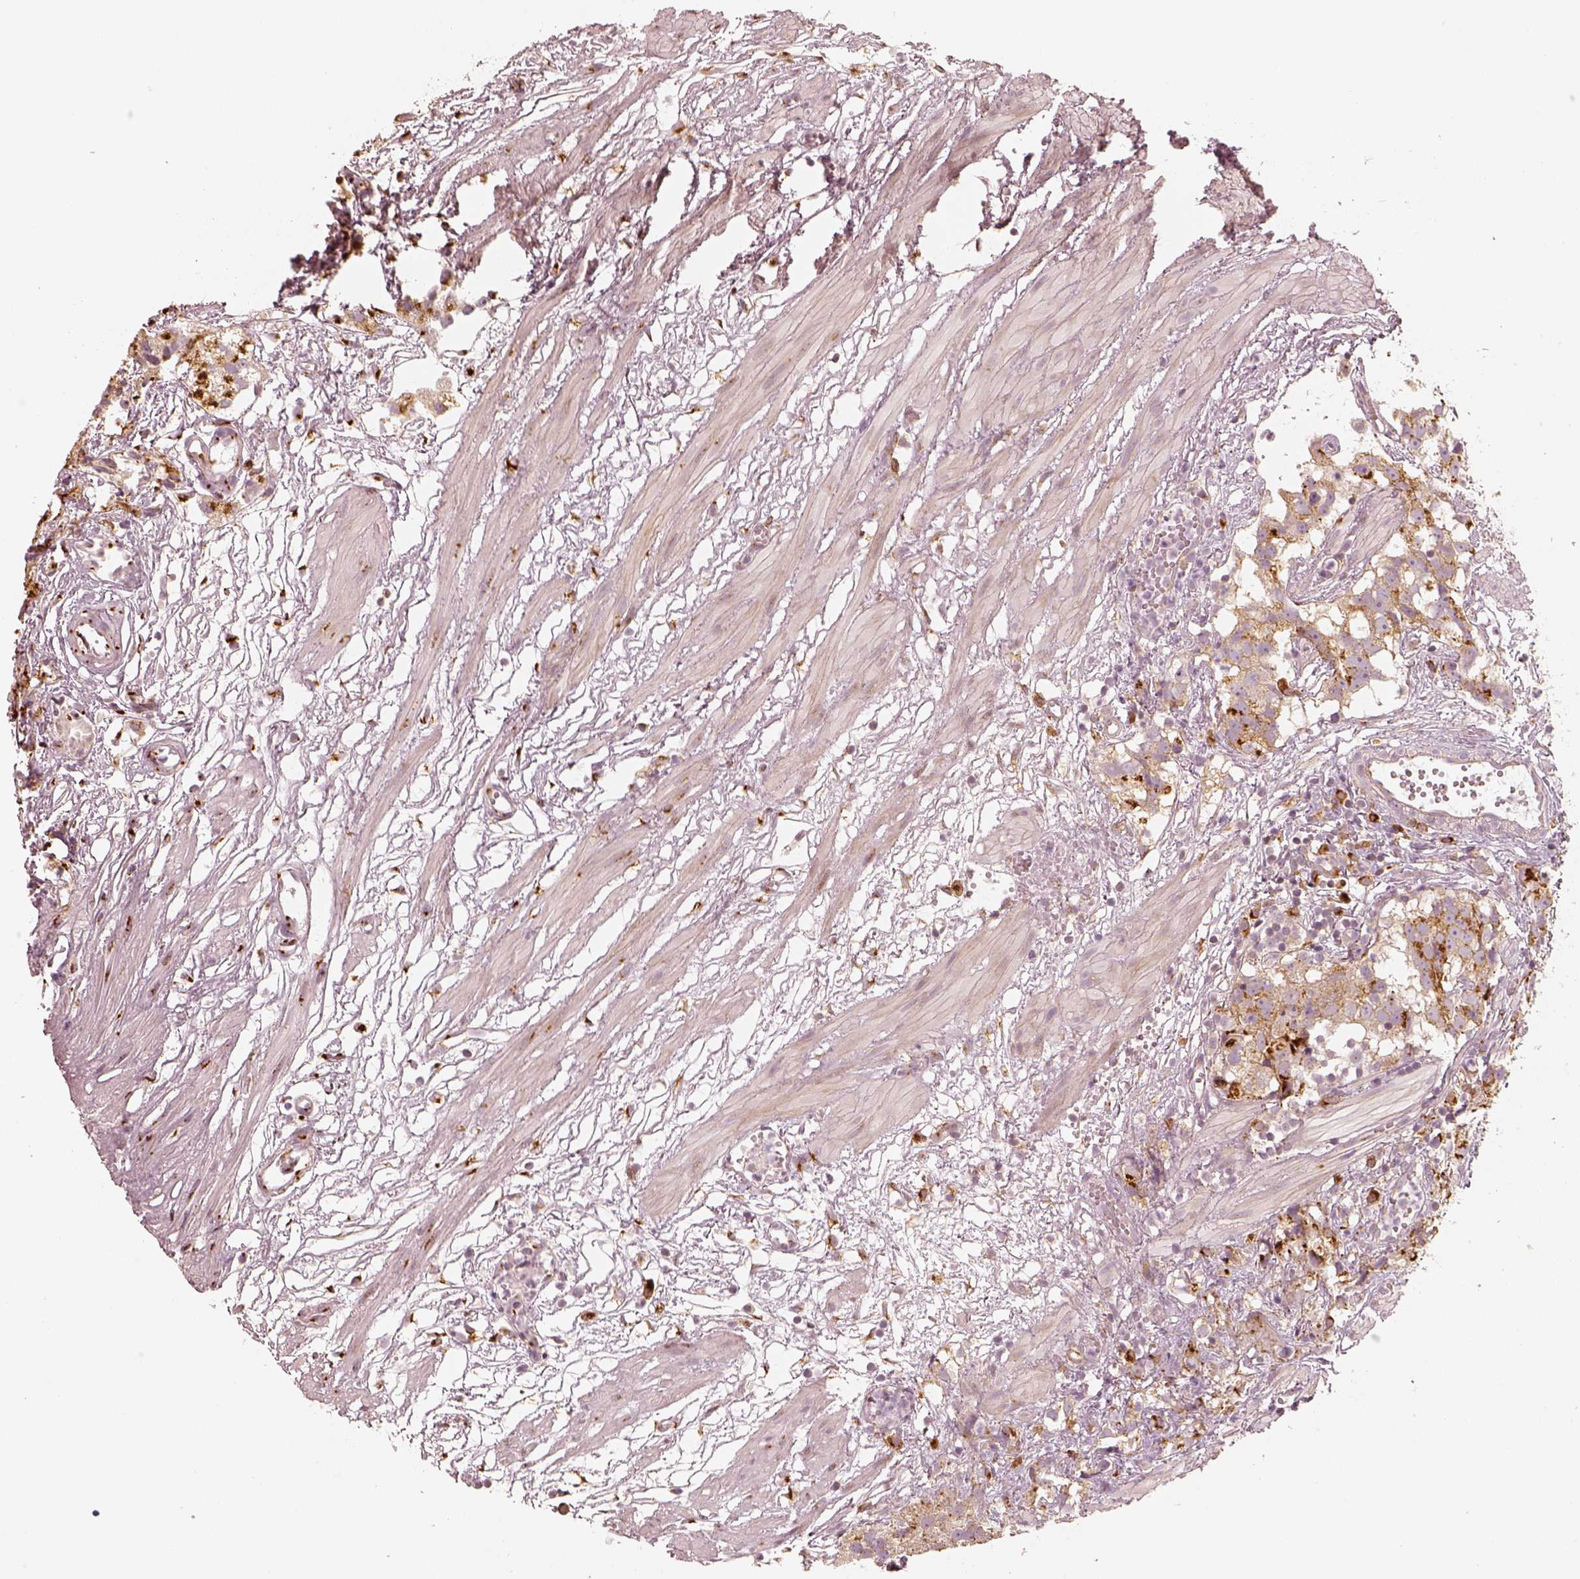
{"staining": {"intensity": "strong", "quantity": "25%-75%", "location": "cytoplasmic/membranous"}, "tissue": "prostate cancer", "cell_type": "Tumor cells", "image_type": "cancer", "snomed": [{"axis": "morphology", "description": "Adenocarcinoma, High grade"}, {"axis": "topography", "description": "Prostate"}], "caption": "Strong cytoplasmic/membranous staining is present in approximately 25%-75% of tumor cells in prostate cancer (high-grade adenocarcinoma).", "gene": "GORASP2", "patient": {"sex": "male", "age": 68}}